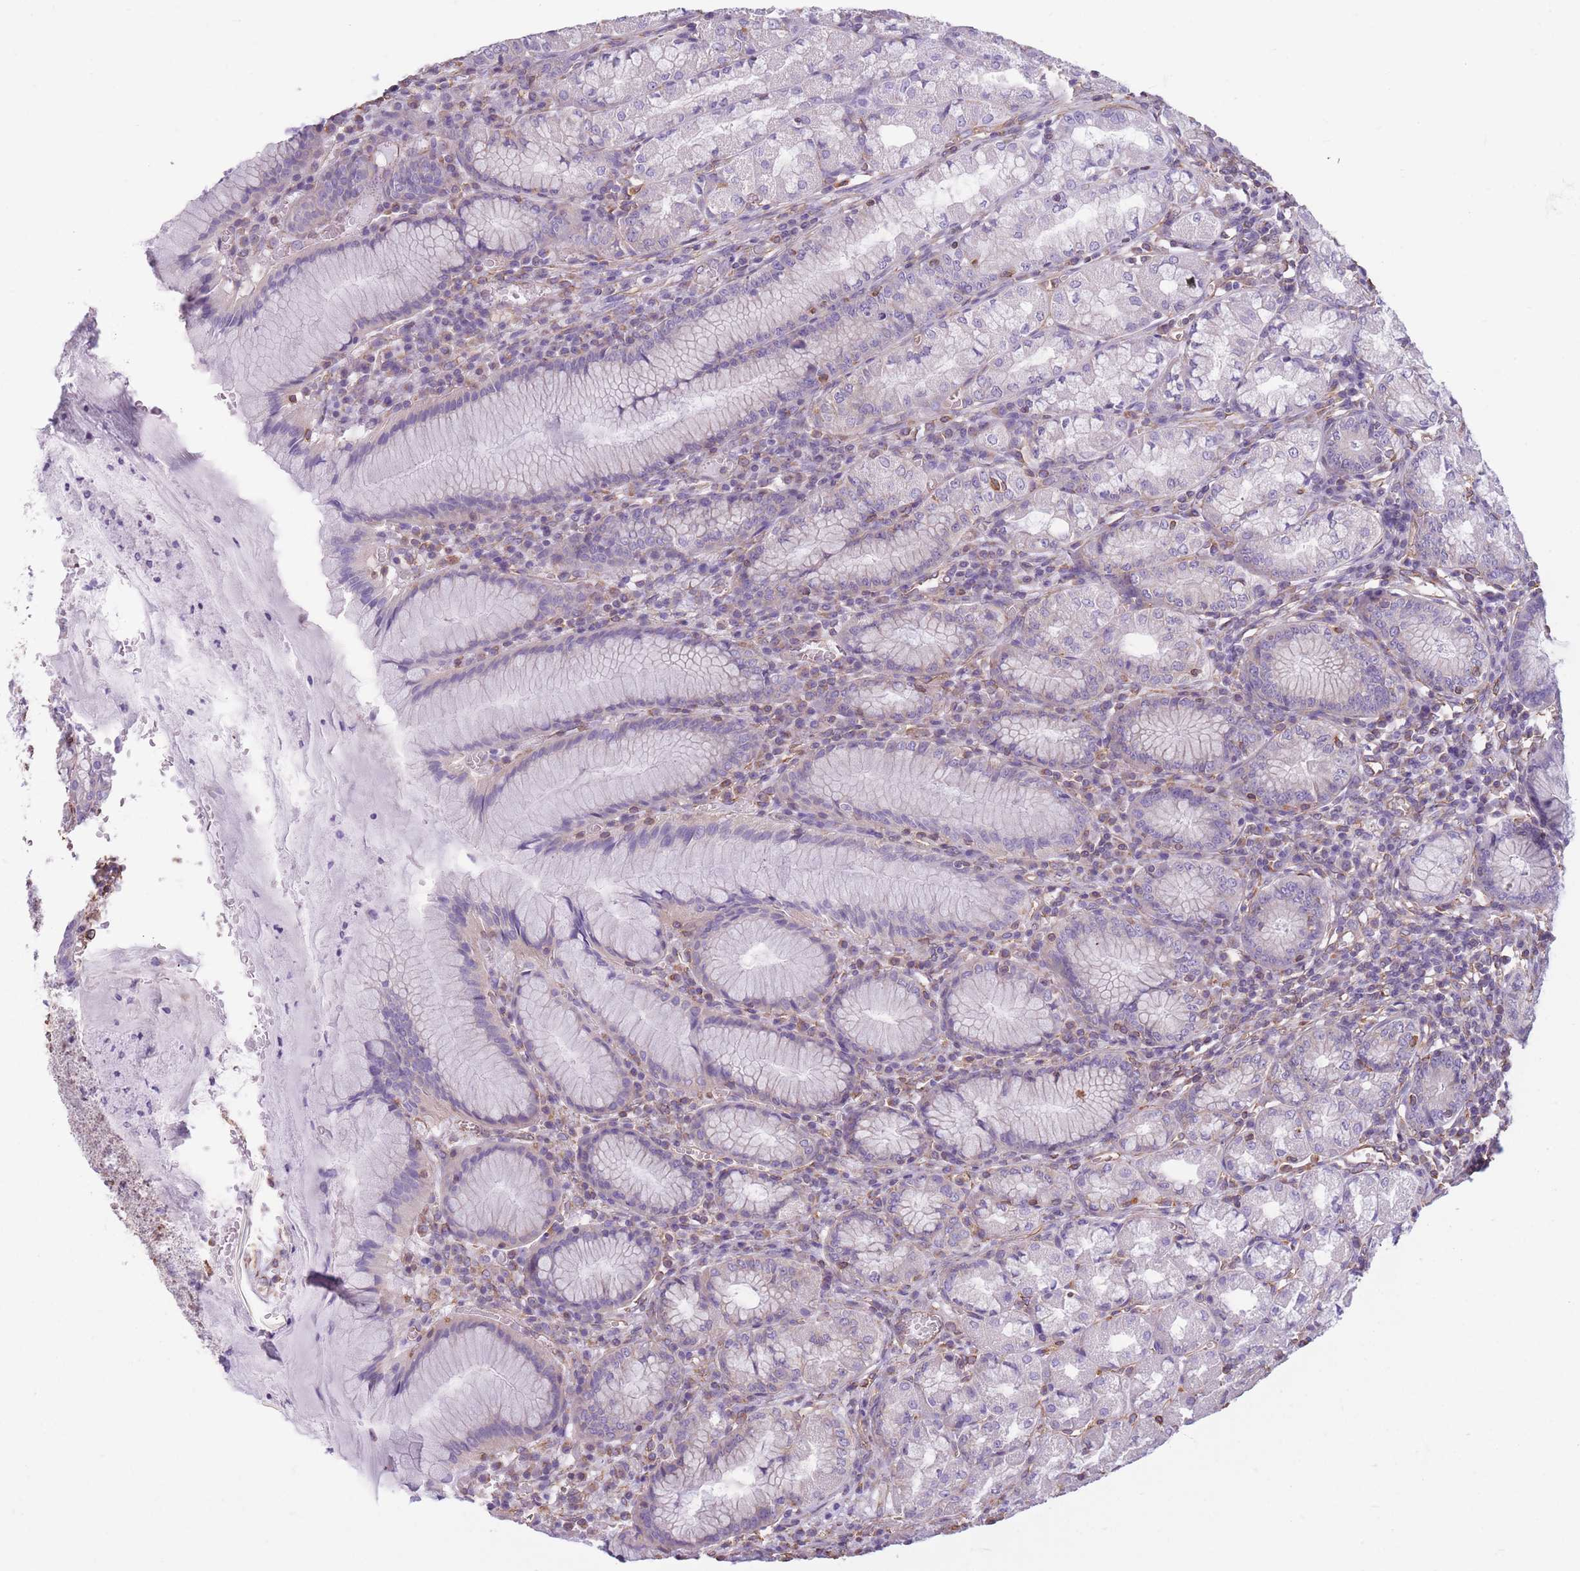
{"staining": {"intensity": "moderate", "quantity": "<25%", "location": "cytoplasmic/membranous"}, "tissue": "stomach", "cell_type": "Glandular cells", "image_type": "normal", "snomed": [{"axis": "morphology", "description": "Normal tissue, NOS"}, {"axis": "topography", "description": "Stomach"}], "caption": "Stomach stained for a protein displays moderate cytoplasmic/membranous positivity in glandular cells. (Stains: DAB in brown, nuclei in blue, Microscopy: brightfield microscopy at high magnification).", "gene": "ADD1", "patient": {"sex": "male", "age": 55}}